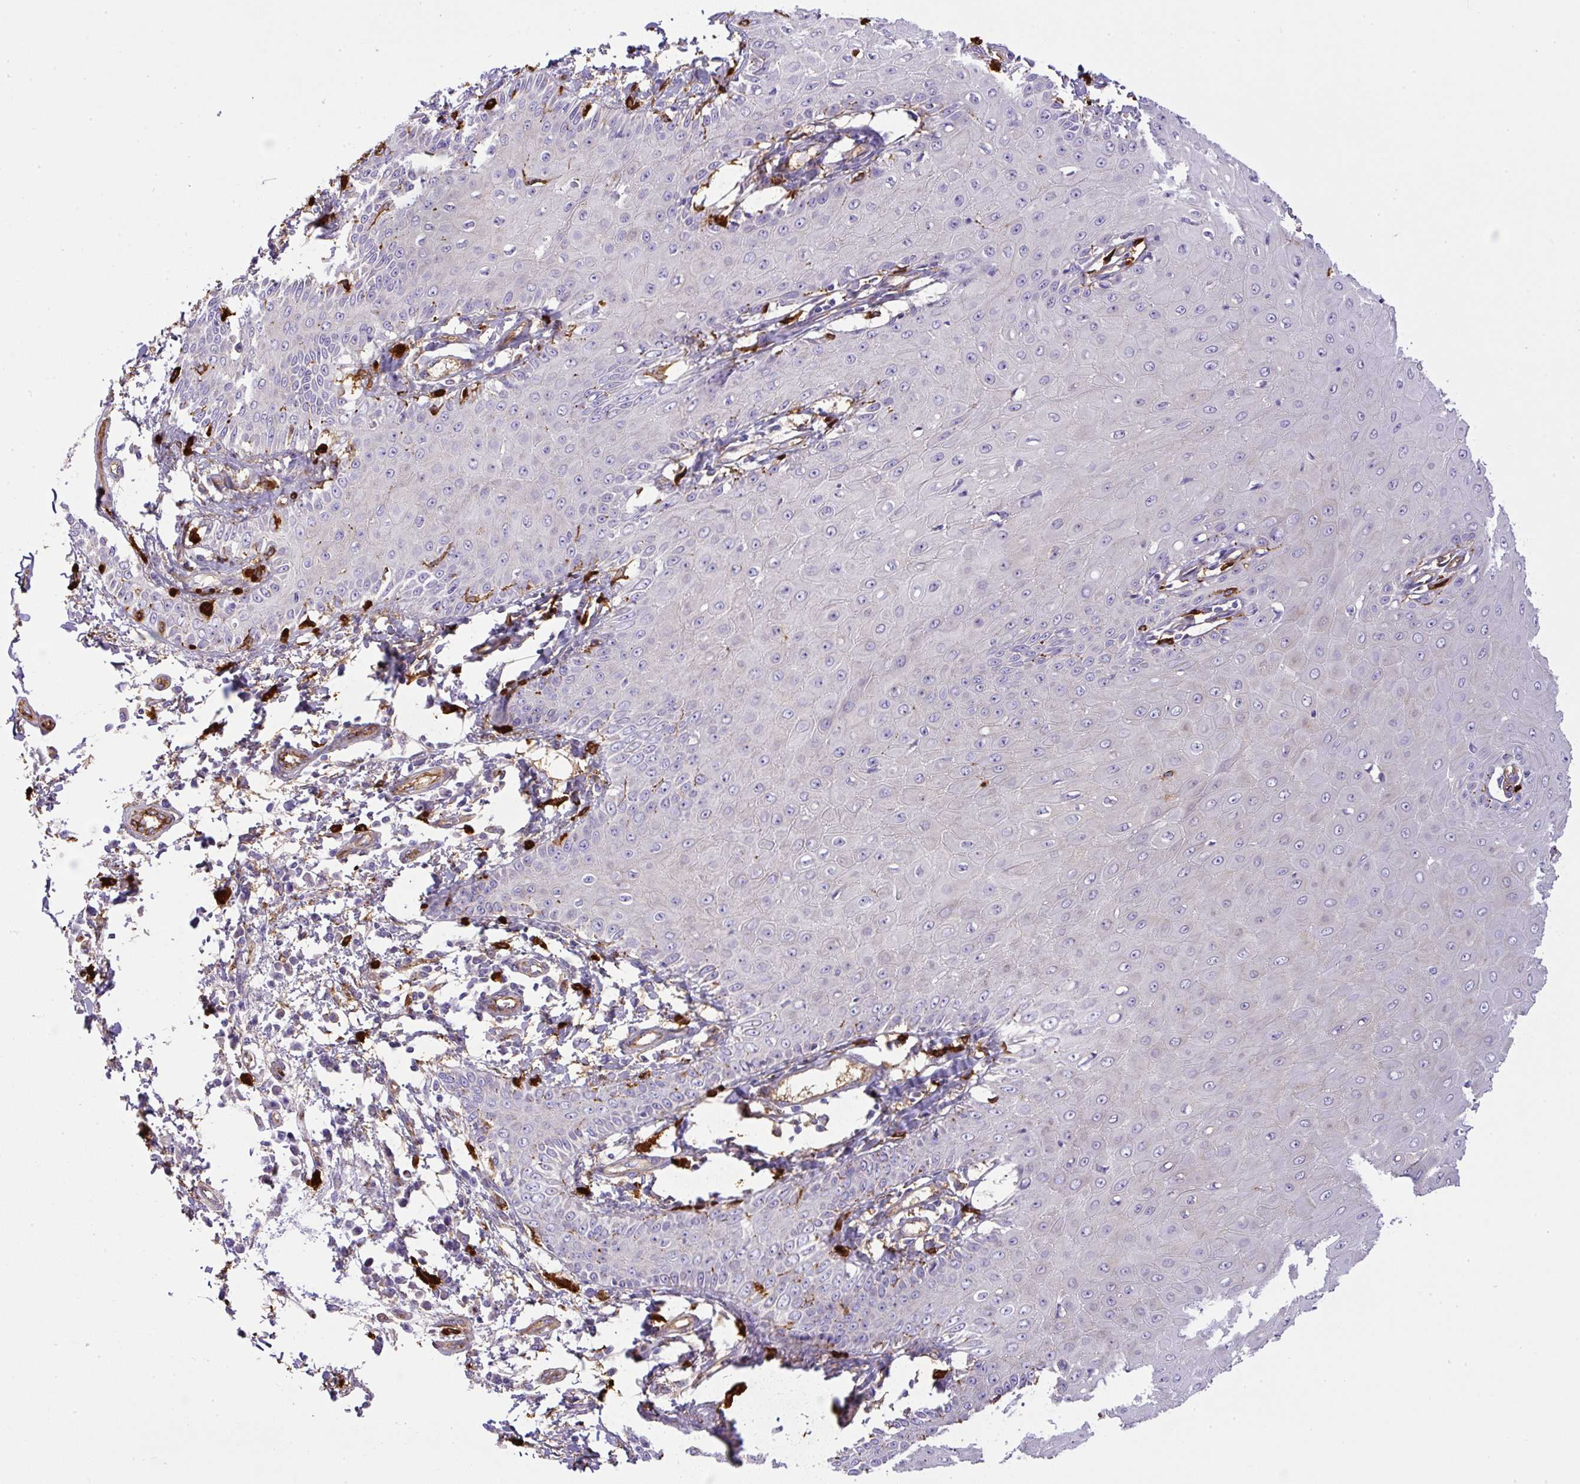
{"staining": {"intensity": "negative", "quantity": "none", "location": "none"}, "tissue": "skin cancer", "cell_type": "Tumor cells", "image_type": "cancer", "snomed": [{"axis": "morphology", "description": "Squamous cell carcinoma, NOS"}, {"axis": "topography", "description": "Skin"}], "caption": "This is a micrograph of immunohistochemistry (IHC) staining of skin cancer, which shows no expression in tumor cells. (DAB IHC with hematoxylin counter stain).", "gene": "MAGEB5", "patient": {"sex": "male", "age": 70}}